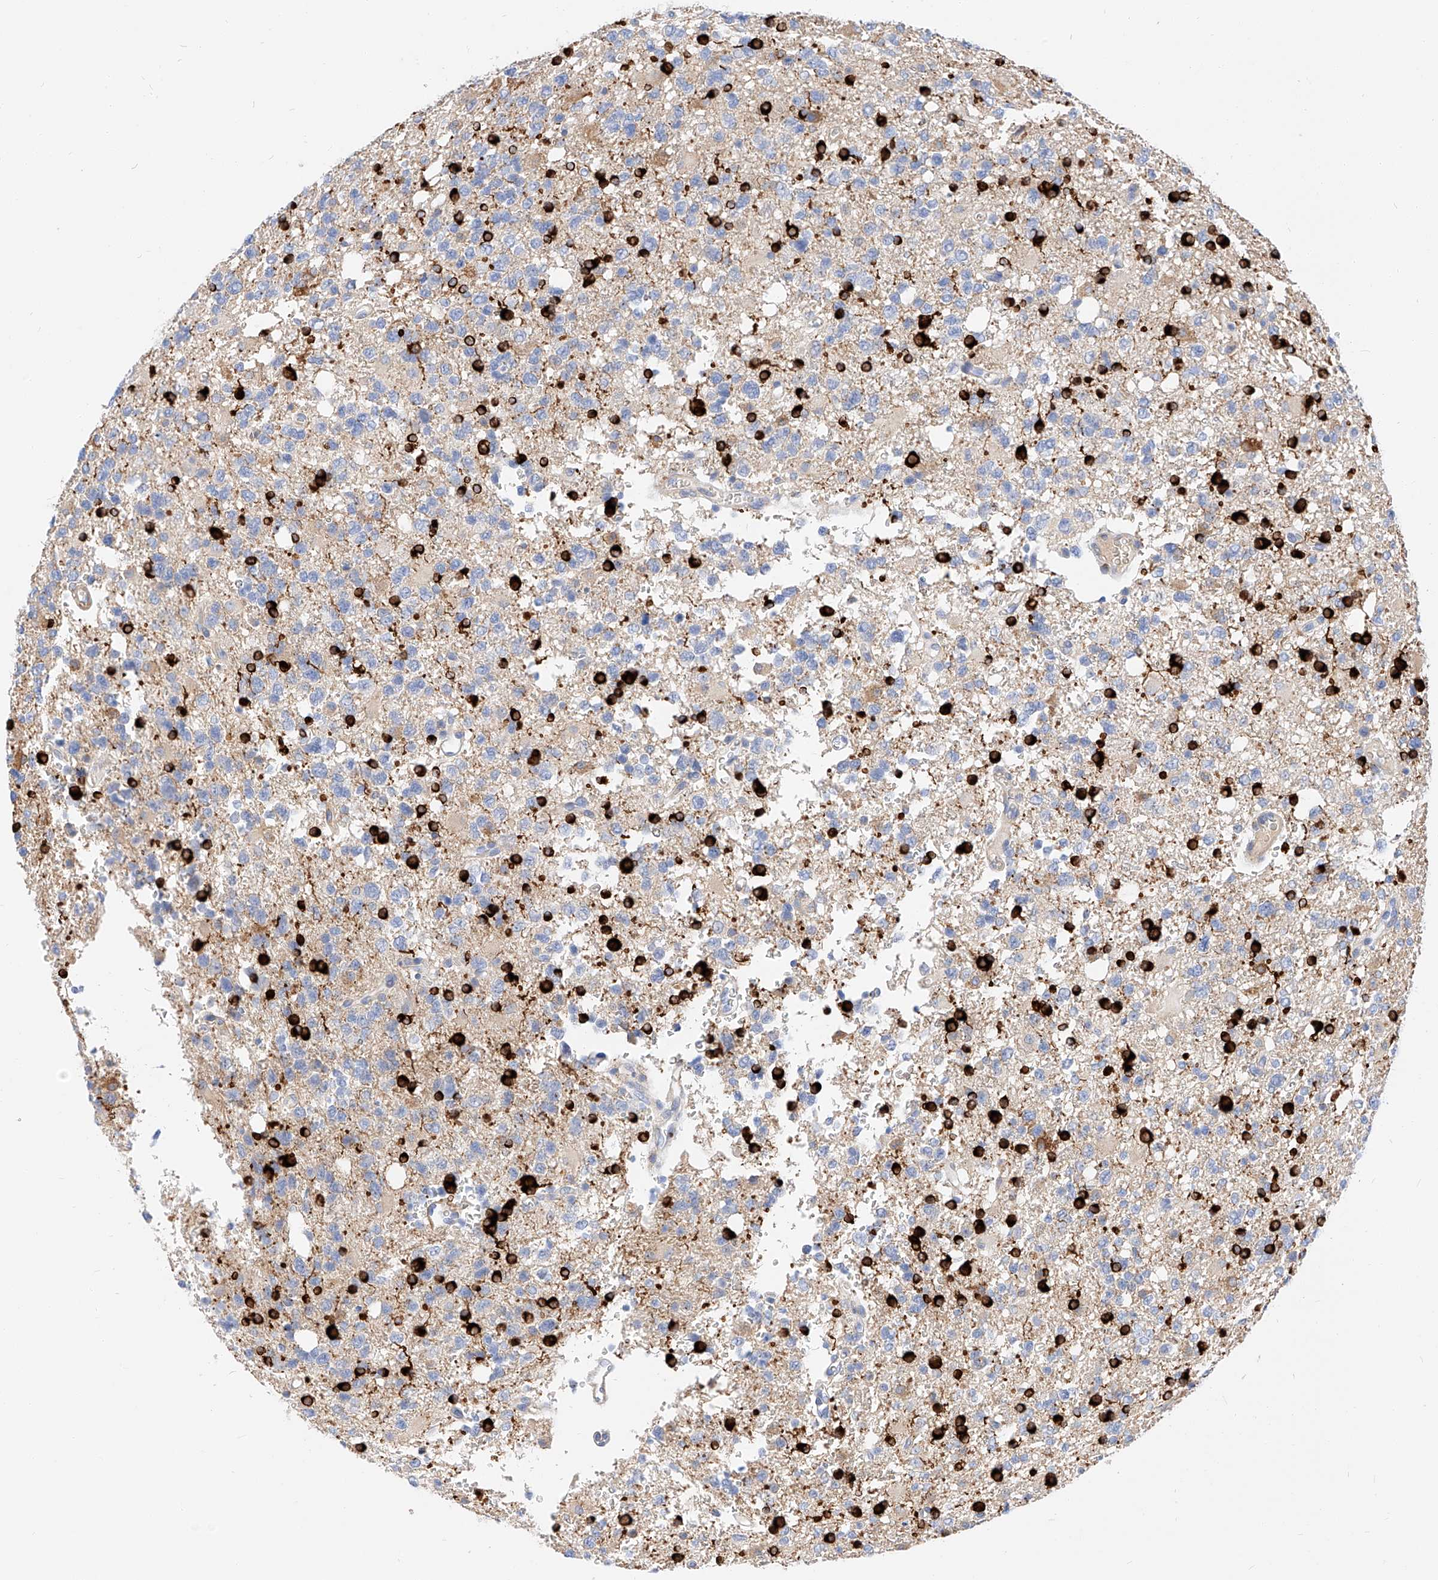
{"staining": {"intensity": "negative", "quantity": "none", "location": "none"}, "tissue": "glioma", "cell_type": "Tumor cells", "image_type": "cancer", "snomed": [{"axis": "morphology", "description": "Glioma, malignant, High grade"}, {"axis": "topography", "description": "Brain"}], "caption": "Tumor cells show no significant staining in glioma.", "gene": "MAP7", "patient": {"sex": "female", "age": 62}}